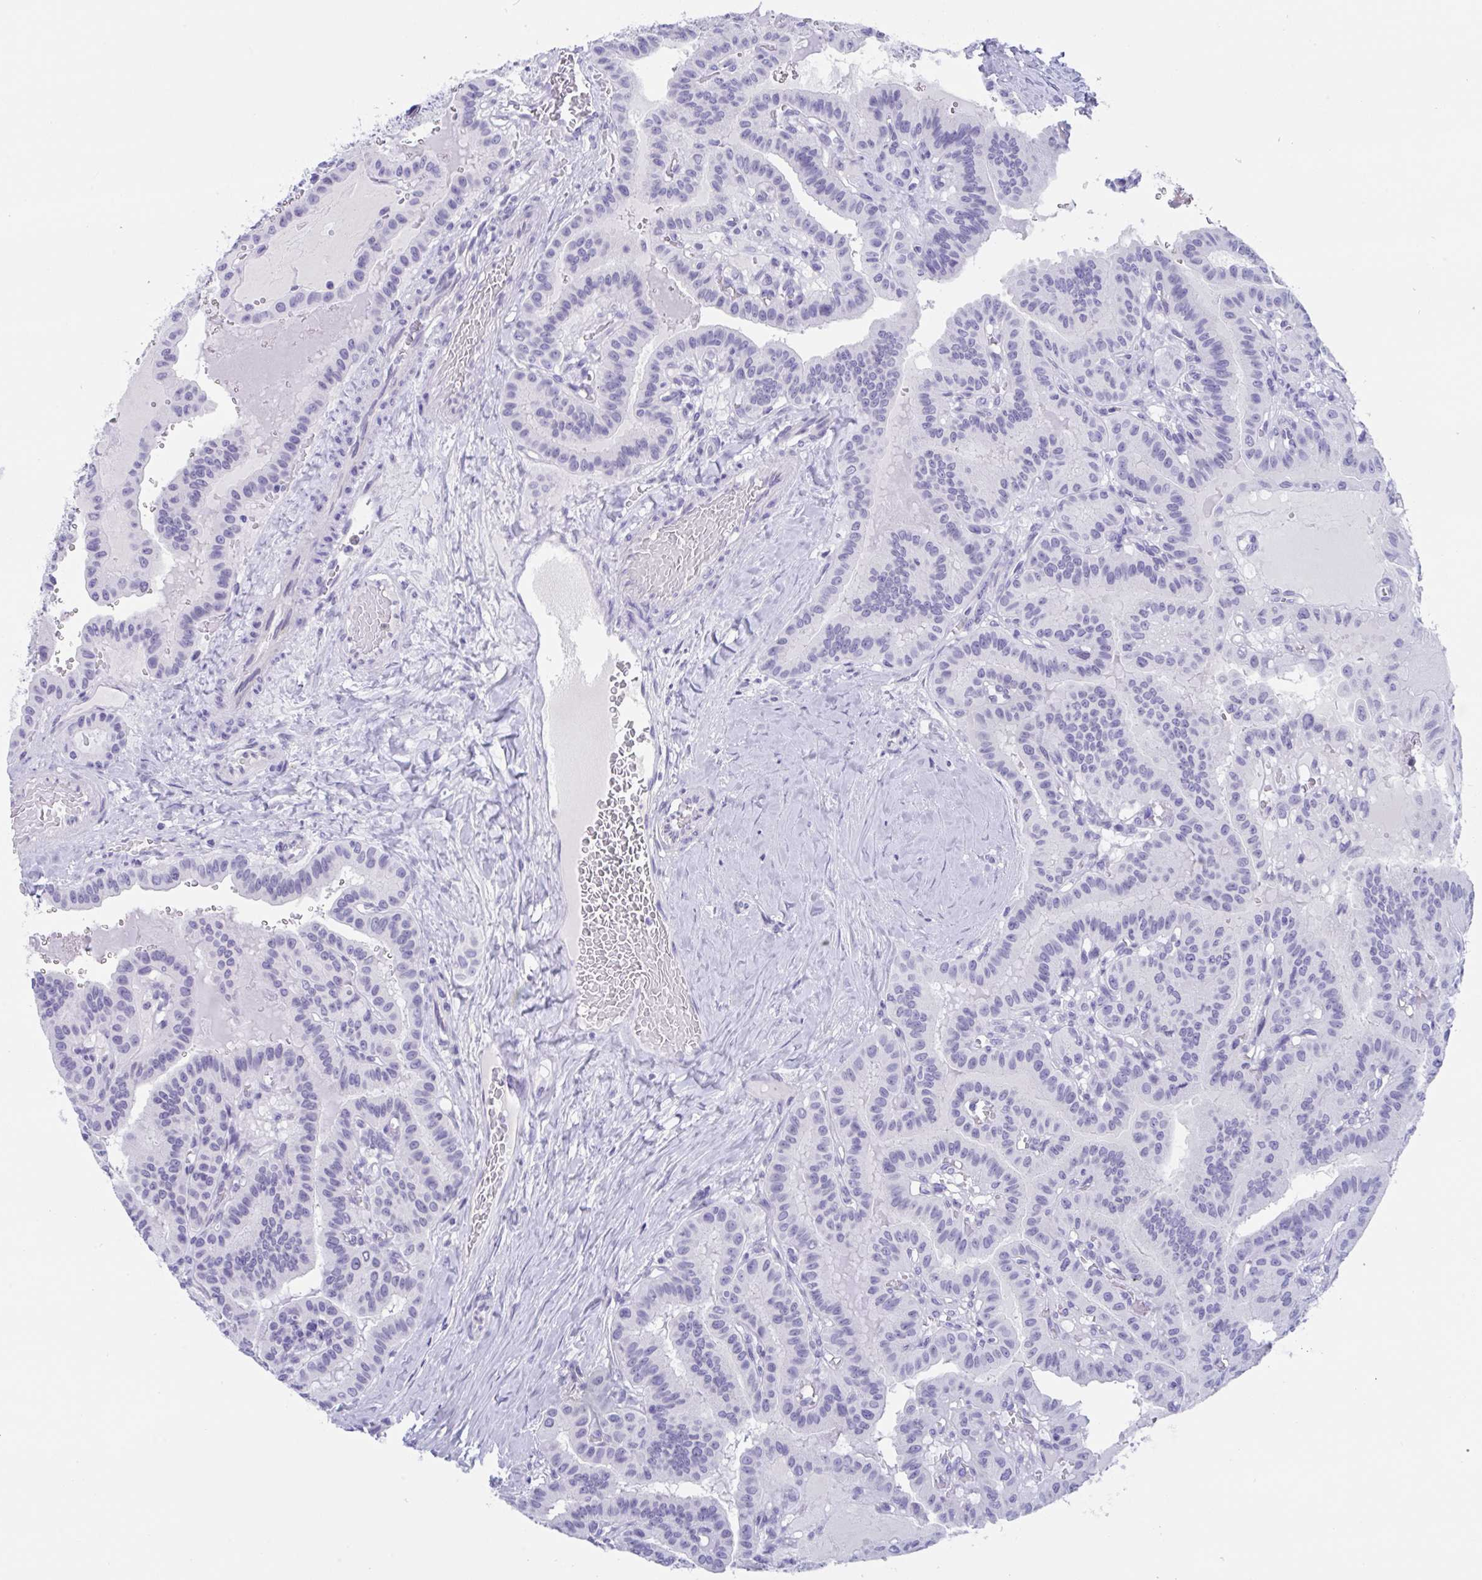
{"staining": {"intensity": "negative", "quantity": "none", "location": "none"}, "tissue": "thyroid cancer", "cell_type": "Tumor cells", "image_type": "cancer", "snomed": [{"axis": "morphology", "description": "Papillary adenocarcinoma, NOS"}, {"axis": "topography", "description": "Thyroid gland"}], "caption": "Tumor cells are negative for protein expression in human papillary adenocarcinoma (thyroid).", "gene": "CDX4", "patient": {"sex": "male", "age": 87}}